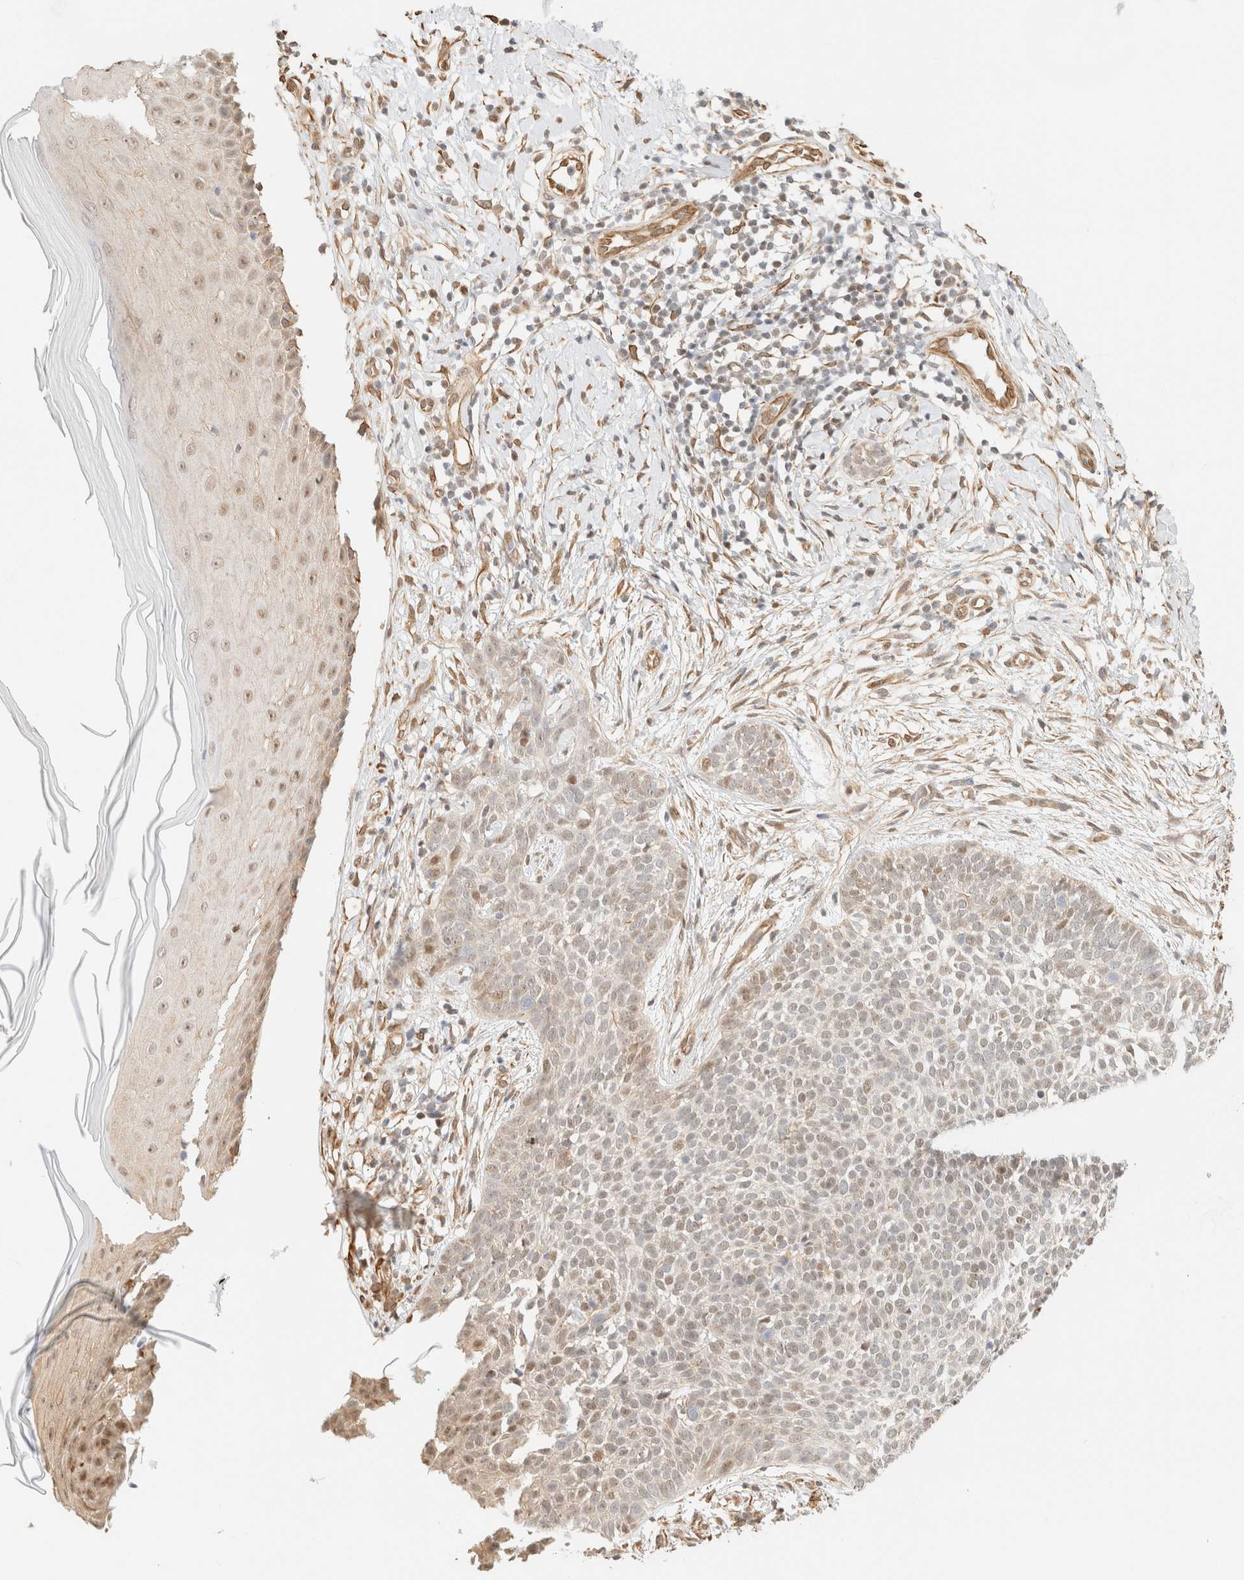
{"staining": {"intensity": "weak", "quantity": ">75%", "location": "cytoplasmic/membranous,nuclear"}, "tissue": "skin cancer", "cell_type": "Tumor cells", "image_type": "cancer", "snomed": [{"axis": "morphology", "description": "Normal tissue, NOS"}, {"axis": "morphology", "description": "Basal cell carcinoma"}, {"axis": "topography", "description": "Skin"}], "caption": "Basal cell carcinoma (skin) stained with DAB (3,3'-diaminobenzidine) immunohistochemistry demonstrates low levels of weak cytoplasmic/membranous and nuclear positivity in about >75% of tumor cells. (DAB (3,3'-diaminobenzidine) = brown stain, brightfield microscopy at high magnification).", "gene": "ARID5A", "patient": {"sex": "male", "age": 67}}